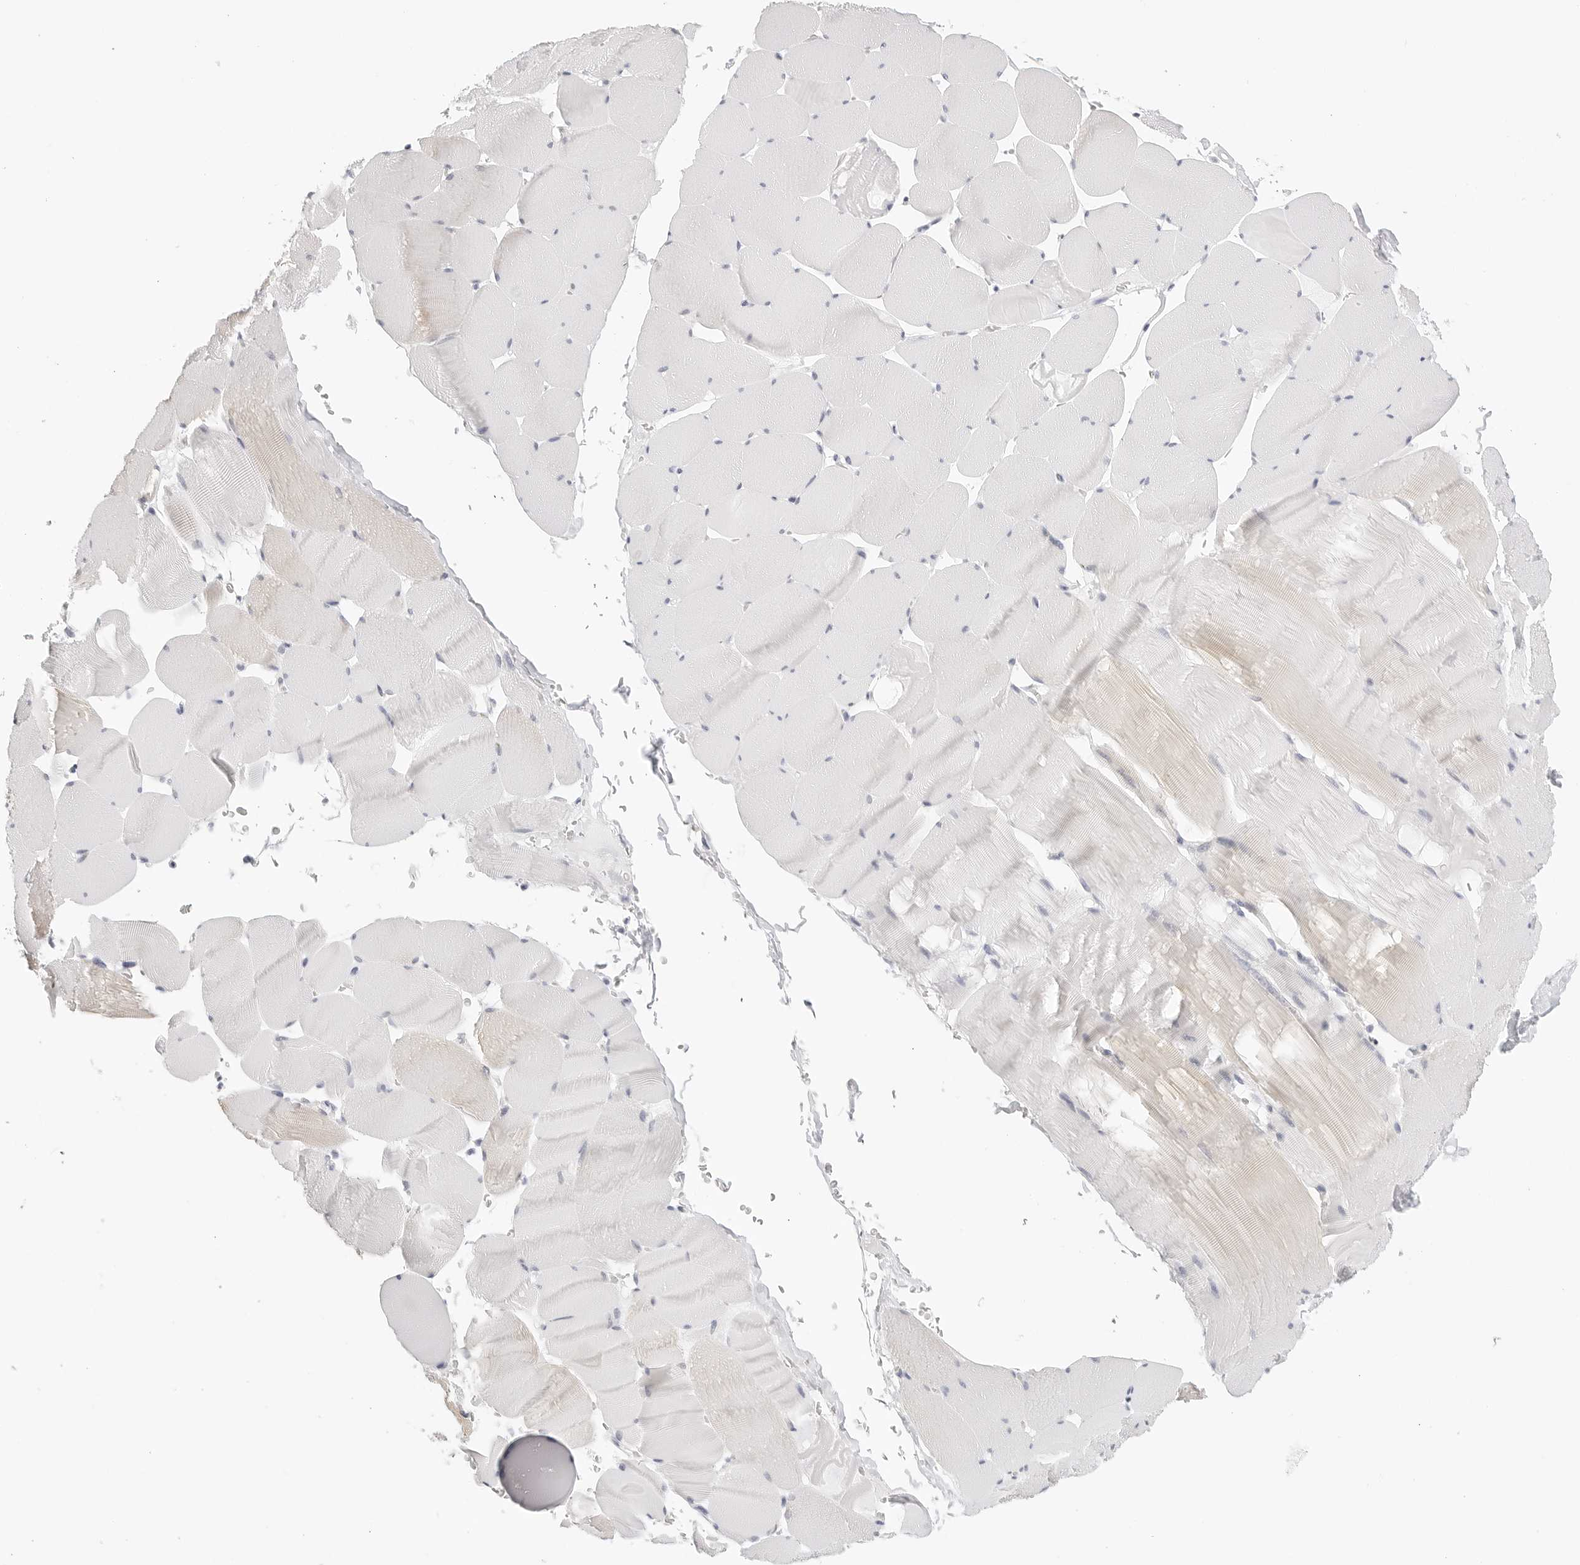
{"staining": {"intensity": "weak", "quantity": "<25%", "location": "cytoplasmic/membranous"}, "tissue": "skeletal muscle", "cell_type": "Myocytes", "image_type": "normal", "snomed": [{"axis": "morphology", "description": "Normal tissue, NOS"}, {"axis": "topography", "description": "Skeletal muscle"}], "caption": "High power microscopy image of an IHC image of benign skeletal muscle, revealing no significant positivity in myocytes. (DAB IHC visualized using brightfield microscopy, high magnification).", "gene": "HMGCS2", "patient": {"sex": "male", "age": 62}}